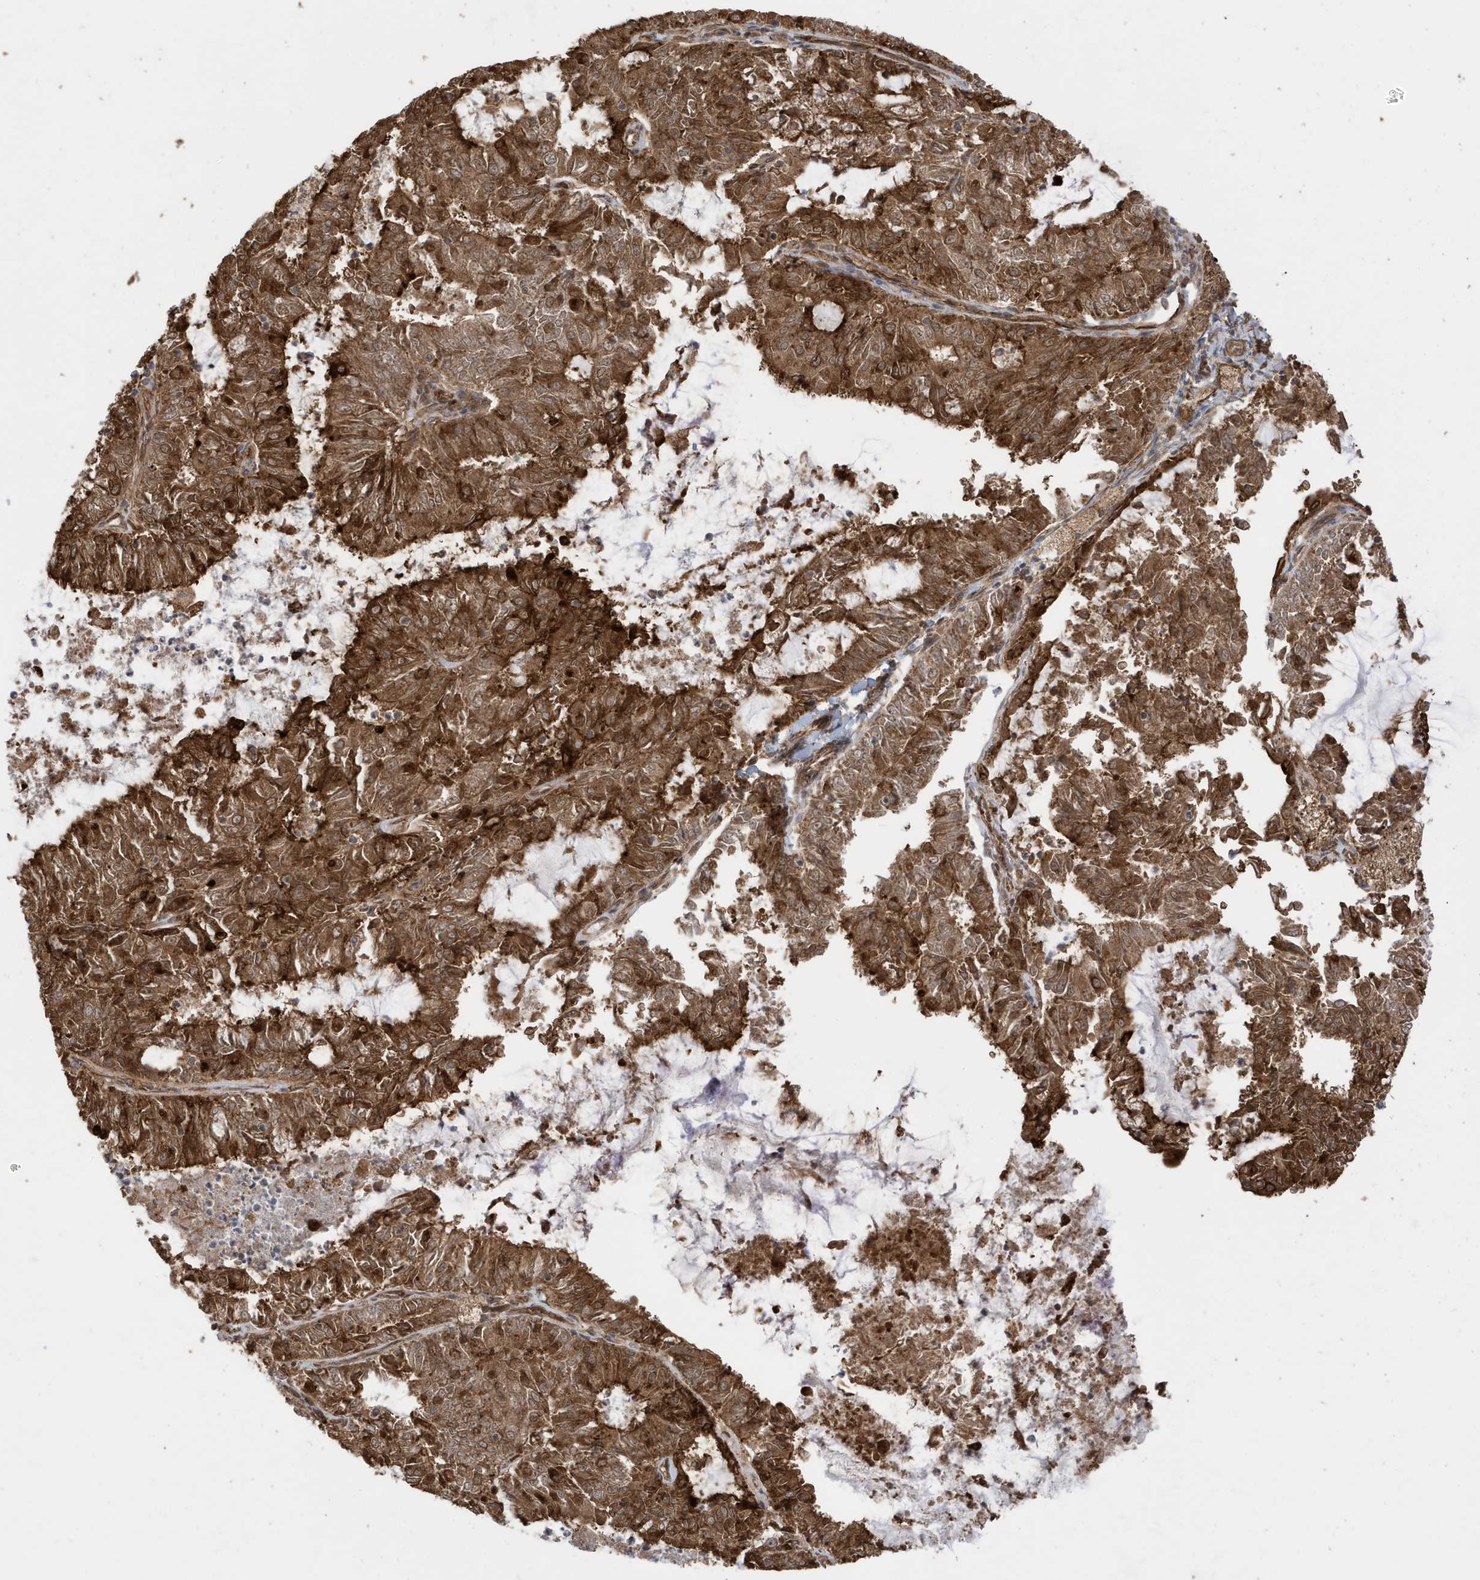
{"staining": {"intensity": "strong", "quantity": ">75%", "location": "cytoplasmic/membranous"}, "tissue": "endometrial cancer", "cell_type": "Tumor cells", "image_type": "cancer", "snomed": [{"axis": "morphology", "description": "Adenocarcinoma, NOS"}, {"axis": "topography", "description": "Endometrium"}], "caption": "Protein staining of endometrial cancer tissue demonstrates strong cytoplasmic/membranous staining in about >75% of tumor cells. Nuclei are stained in blue.", "gene": "CDC42EP3", "patient": {"sex": "female", "age": 57}}